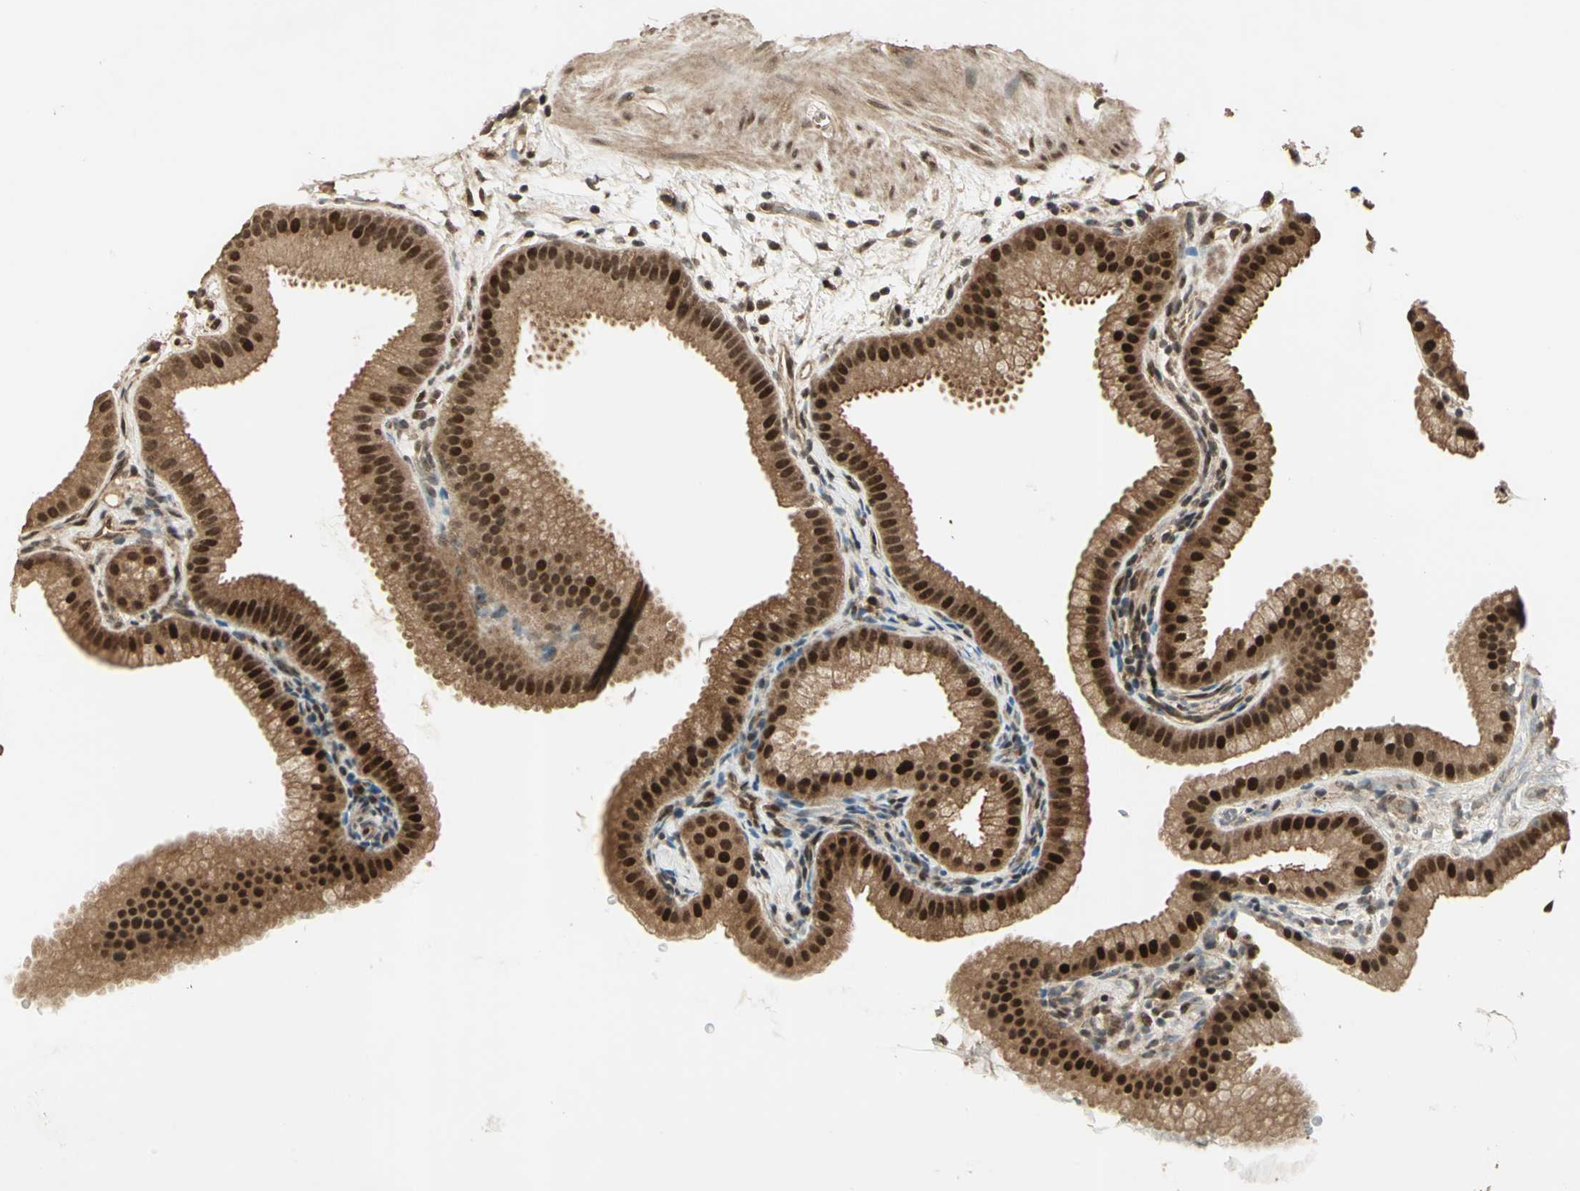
{"staining": {"intensity": "strong", "quantity": ">75%", "location": "cytoplasmic/membranous,nuclear"}, "tissue": "gallbladder", "cell_type": "Glandular cells", "image_type": "normal", "snomed": [{"axis": "morphology", "description": "Normal tissue, NOS"}, {"axis": "topography", "description": "Gallbladder"}], "caption": "Human gallbladder stained with a brown dye exhibits strong cytoplasmic/membranous,nuclear positive expression in approximately >75% of glandular cells.", "gene": "PSMC3", "patient": {"sex": "female", "age": 64}}